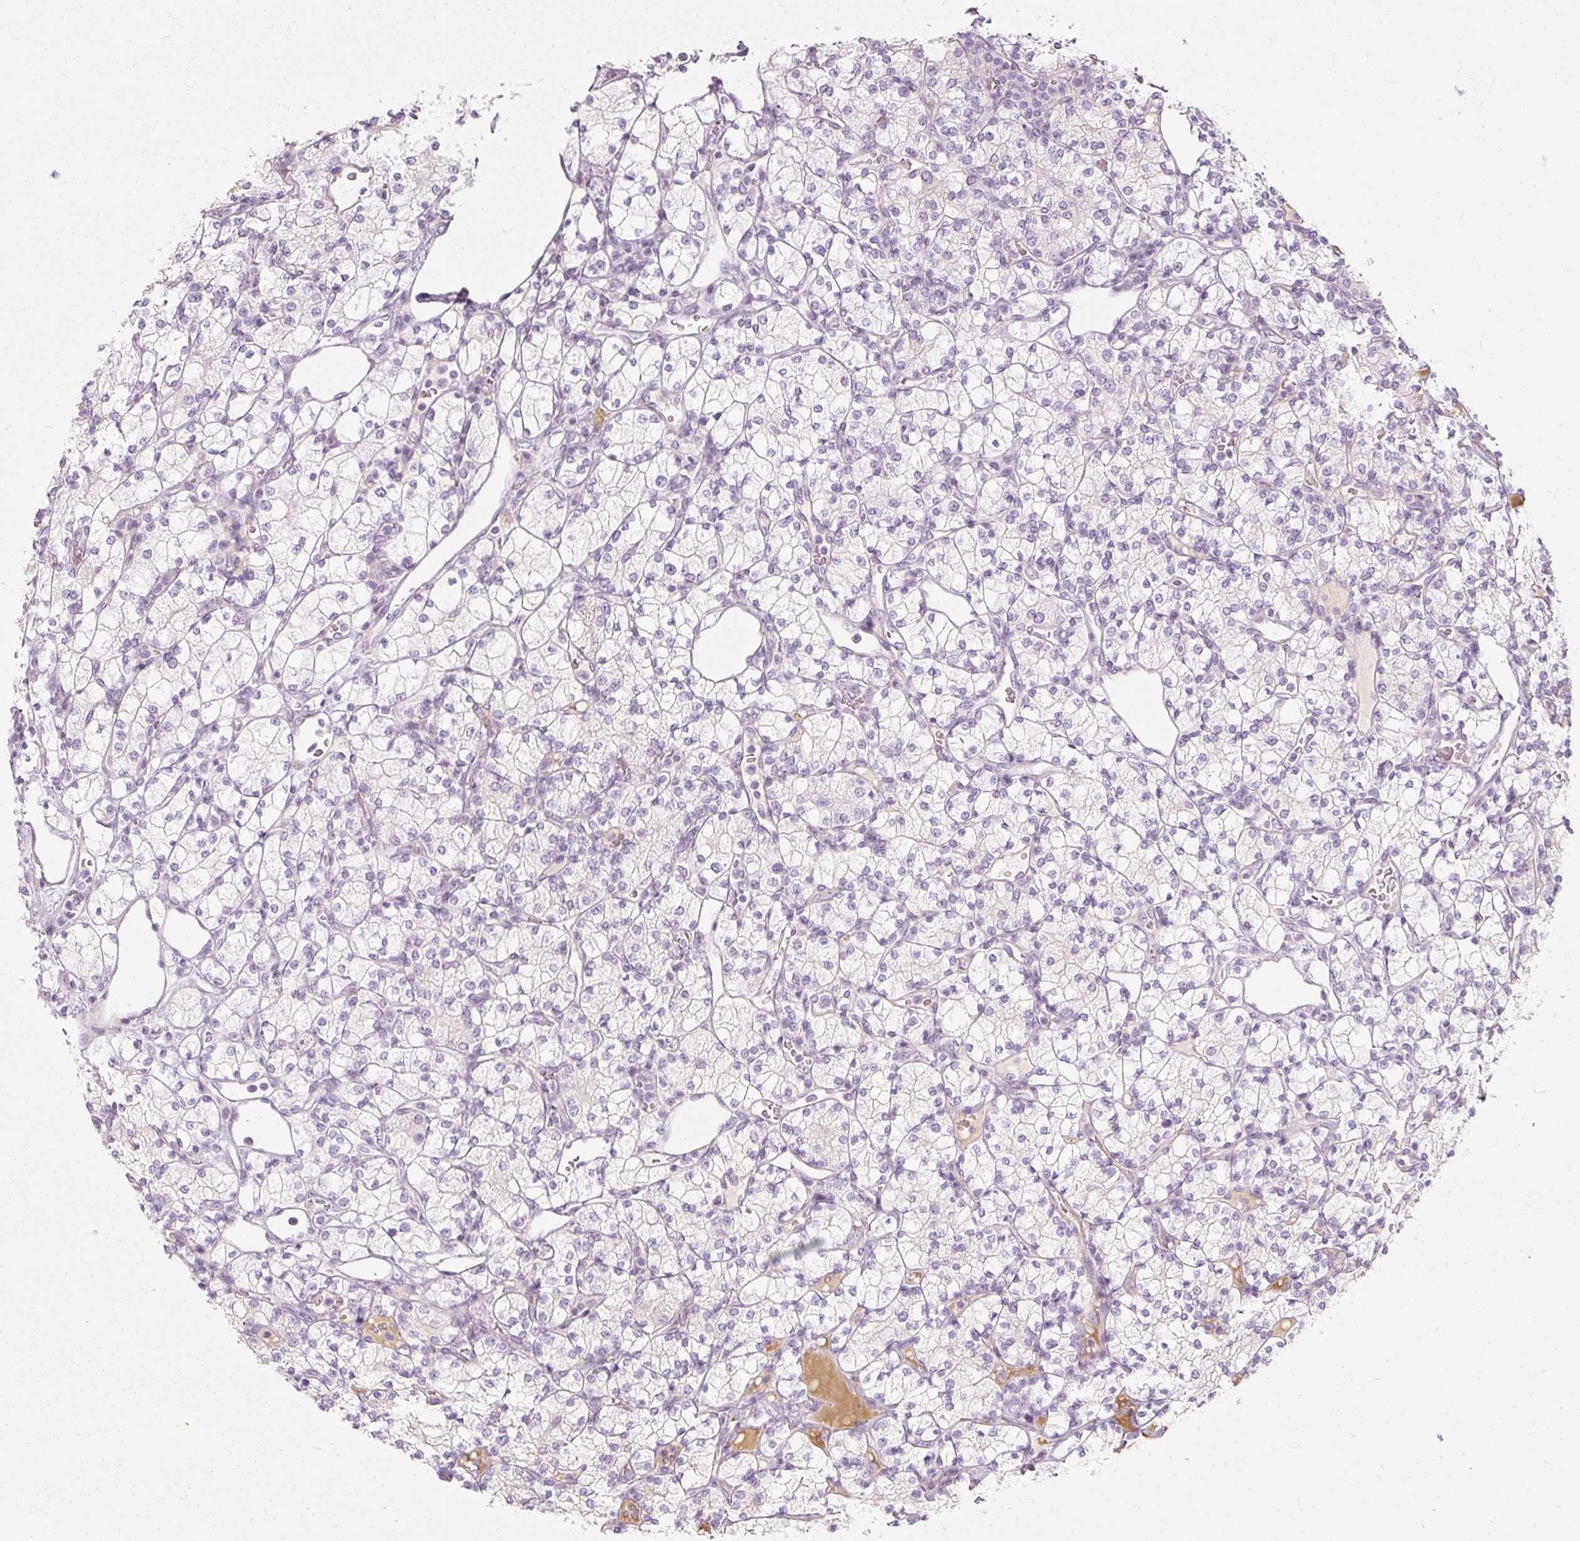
{"staining": {"intensity": "negative", "quantity": "none", "location": "none"}, "tissue": "renal cancer", "cell_type": "Tumor cells", "image_type": "cancer", "snomed": [{"axis": "morphology", "description": "Adenocarcinoma, NOS"}, {"axis": "topography", "description": "Kidney"}], "caption": "An IHC image of renal adenocarcinoma is shown. There is no staining in tumor cells of renal adenocarcinoma.", "gene": "NFE2L3", "patient": {"sex": "male", "age": 77}}